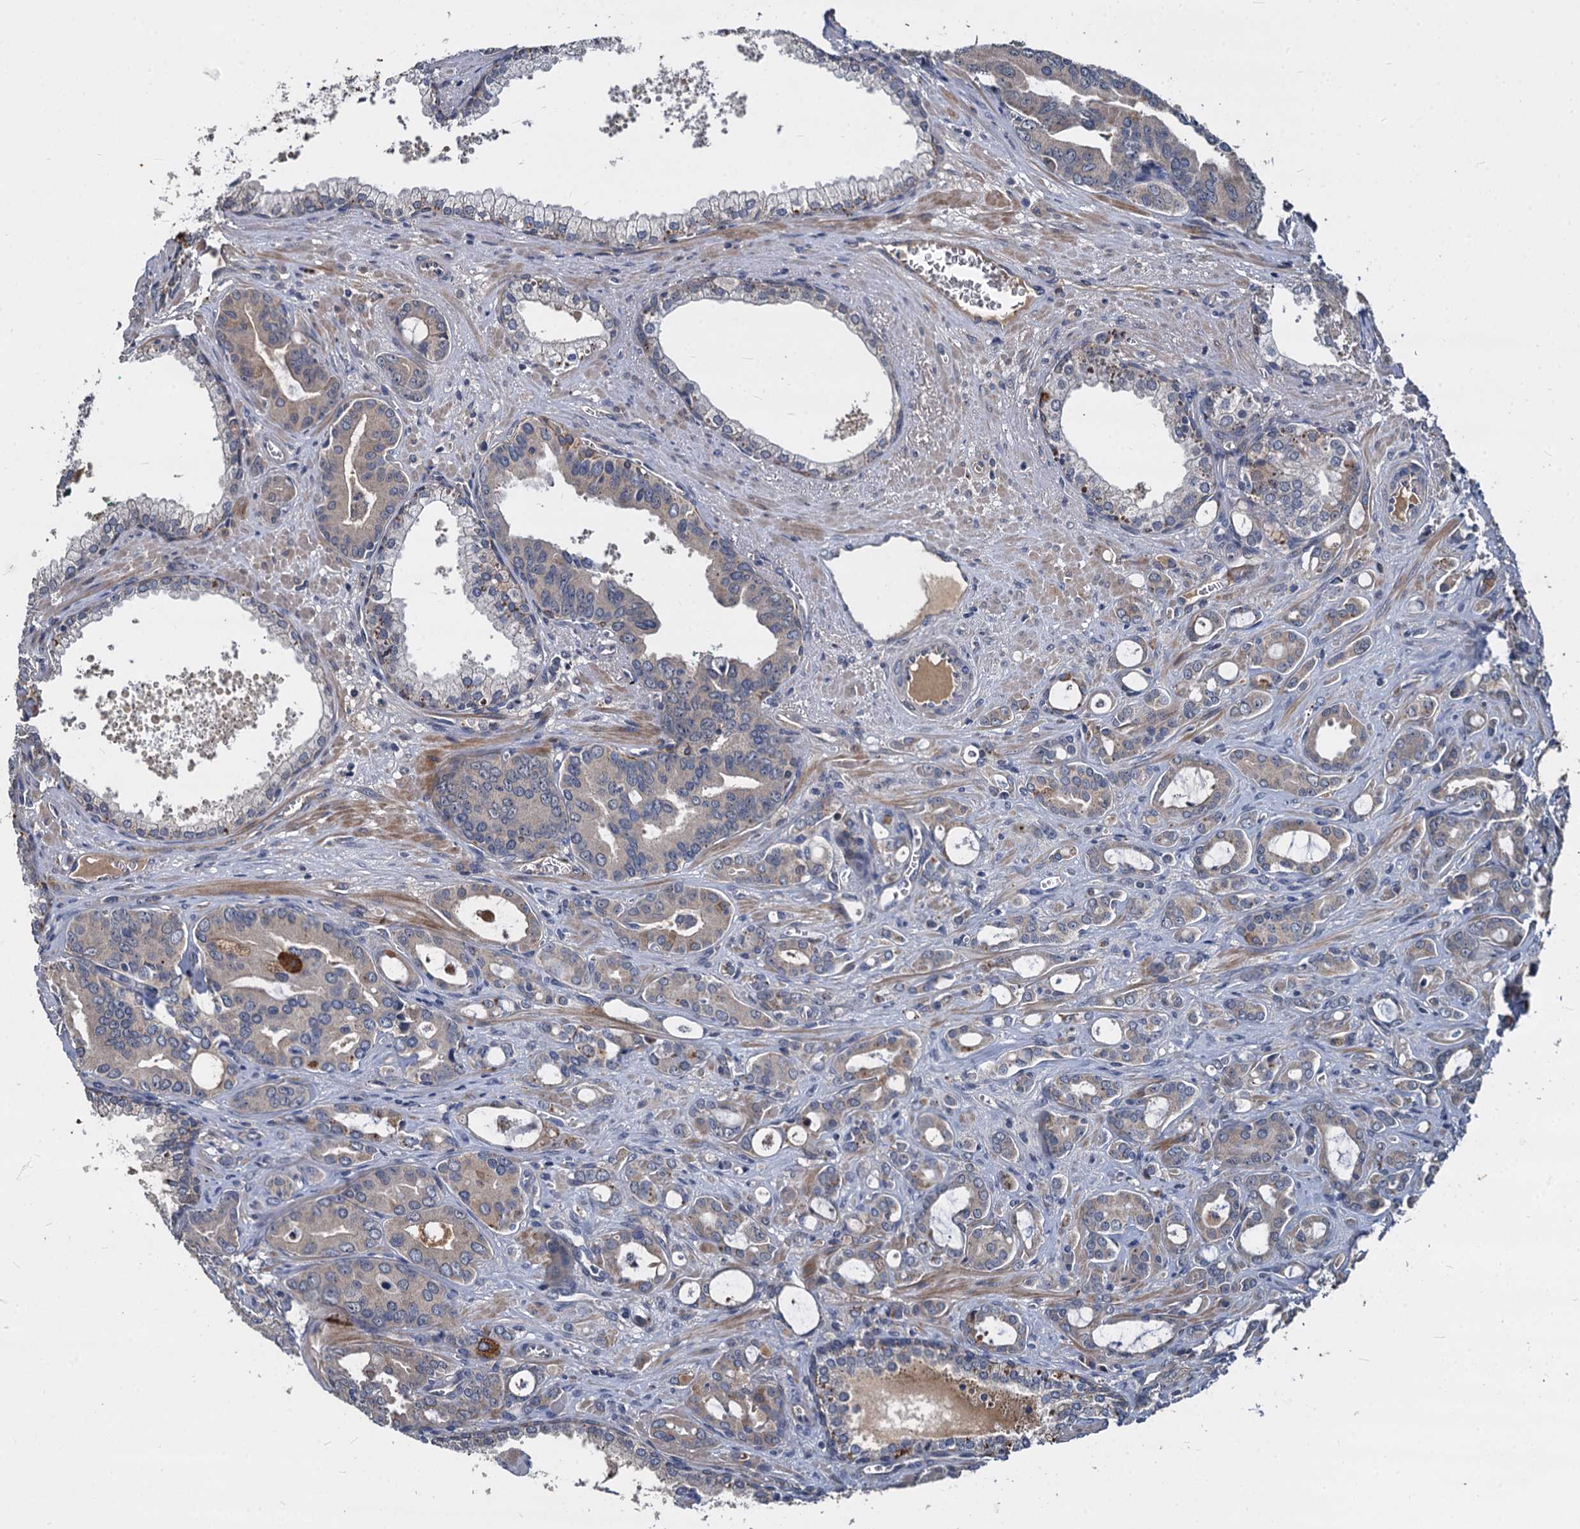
{"staining": {"intensity": "weak", "quantity": "25%-75%", "location": "cytoplasmic/membranous"}, "tissue": "prostate cancer", "cell_type": "Tumor cells", "image_type": "cancer", "snomed": [{"axis": "morphology", "description": "Adenocarcinoma, High grade"}, {"axis": "topography", "description": "Prostate"}], "caption": "Immunohistochemical staining of prostate cancer (high-grade adenocarcinoma) shows low levels of weak cytoplasmic/membranous positivity in about 25%-75% of tumor cells. (Stains: DAB in brown, nuclei in blue, Microscopy: brightfield microscopy at high magnification).", "gene": "CCDC184", "patient": {"sex": "male", "age": 72}}